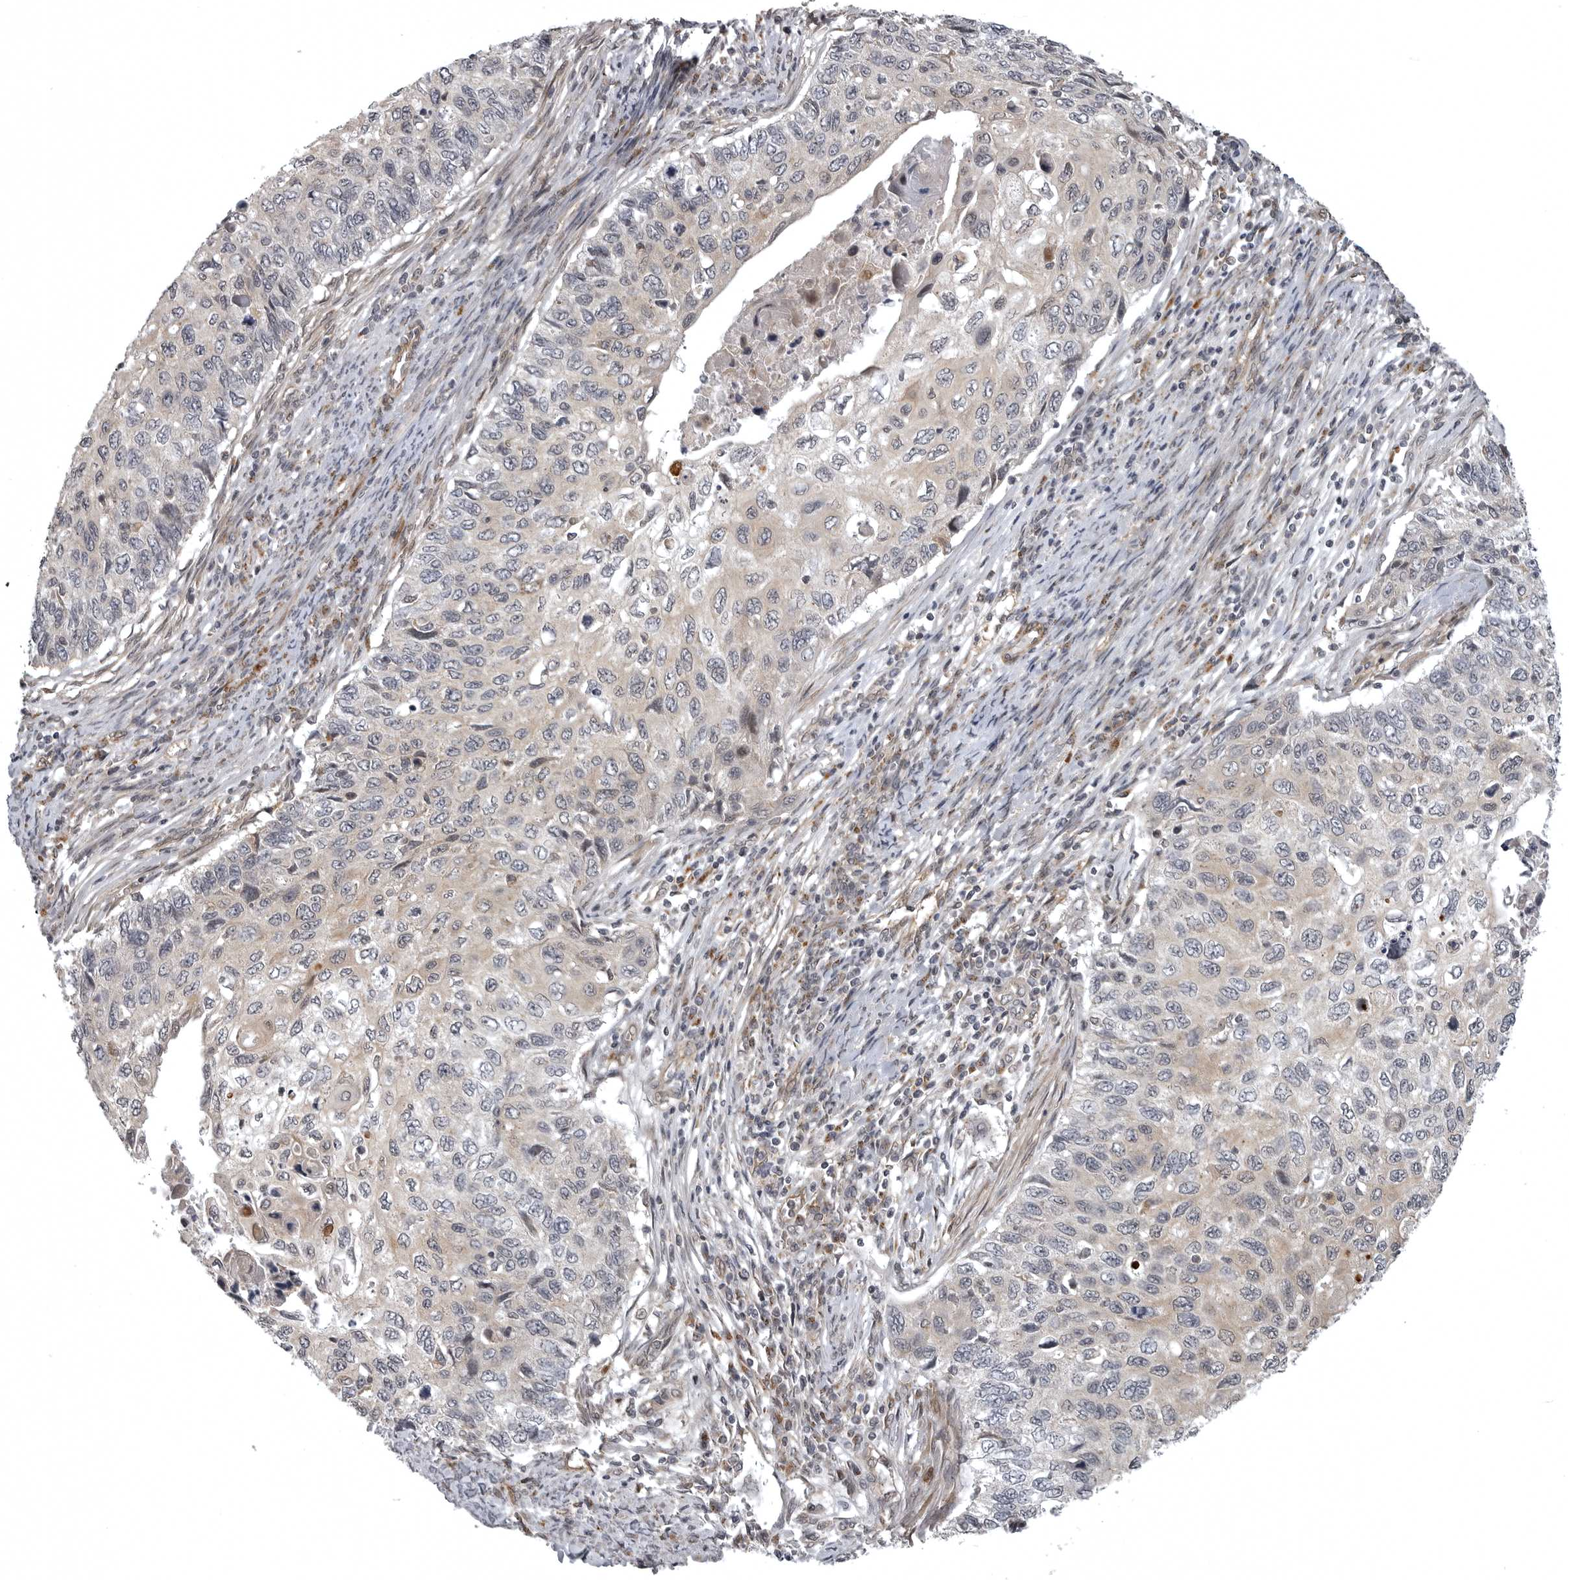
{"staining": {"intensity": "negative", "quantity": "none", "location": "none"}, "tissue": "cervical cancer", "cell_type": "Tumor cells", "image_type": "cancer", "snomed": [{"axis": "morphology", "description": "Squamous cell carcinoma, NOS"}, {"axis": "topography", "description": "Cervix"}], "caption": "Immunohistochemistry histopathology image of human cervical squamous cell carcinoma stained for a protein (brown), which shows no expression in tumor cells. Brightfield microscopy of immunohistochemistry stained with DAB (brown) and hematoxylin (blue), captured at high magnification.", "gene": "SNX16", "patient": {"sex": "female", "age": 70}}